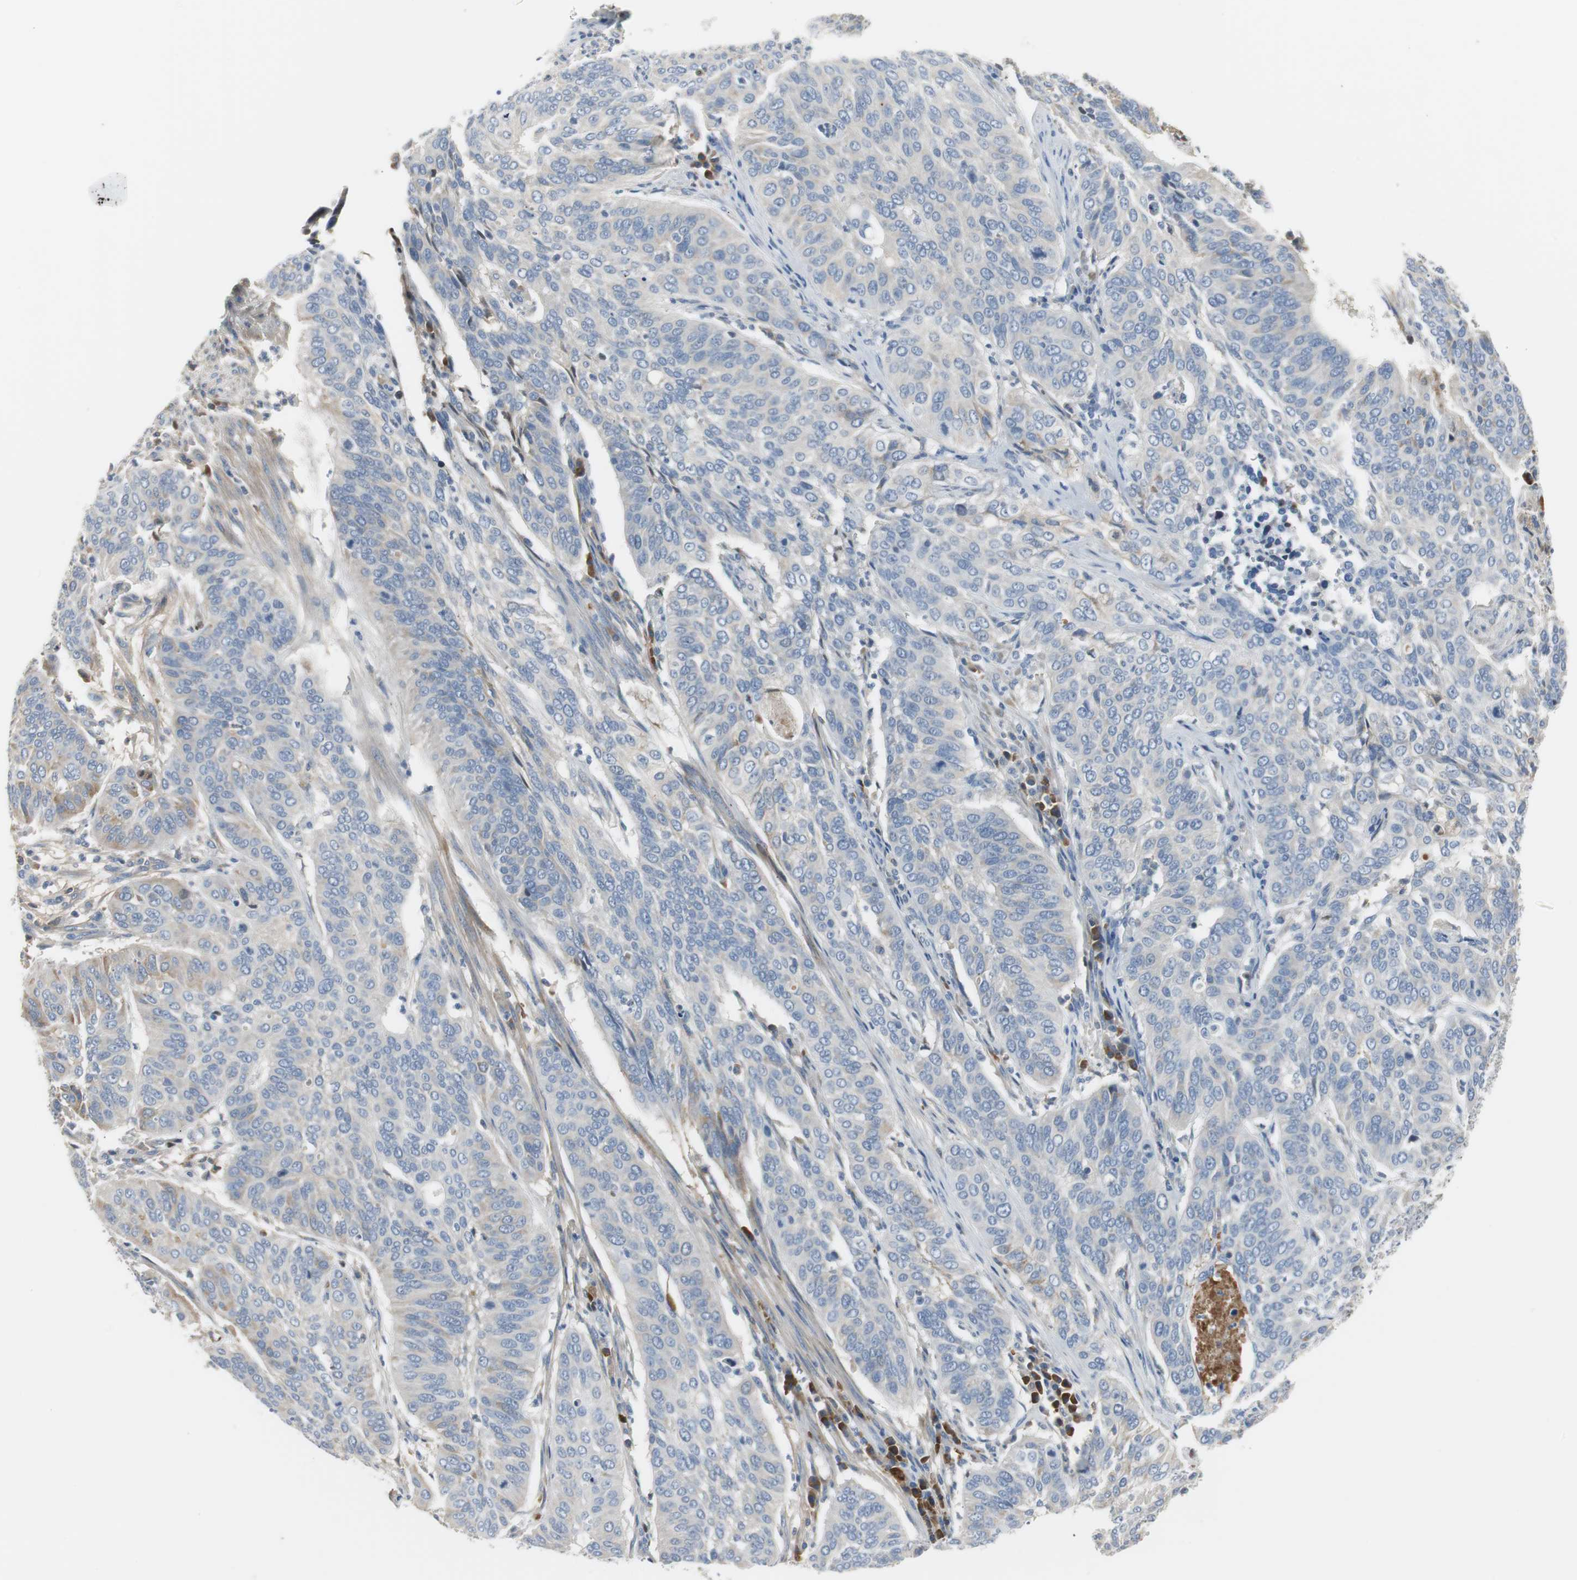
{"staining": {"intensity": "weak", "quantity": "<25%", "location": "cytoplasmic/membranous"}, "tissue": "cervical cancer", "cell_type": "Tumor cells", "image_type": "cancer", "snomed": [{"axis": "morphology", "description": "Squamous cell carcinoma, NOS"}, {"axis": "topography", "description": "Cervix"}], "caption": "Tumor cells show no significant staining in squamous cell carcinoma (cervical).", "gene": "SERPINF1", "patient": {"sex": "female", "age": 39}}